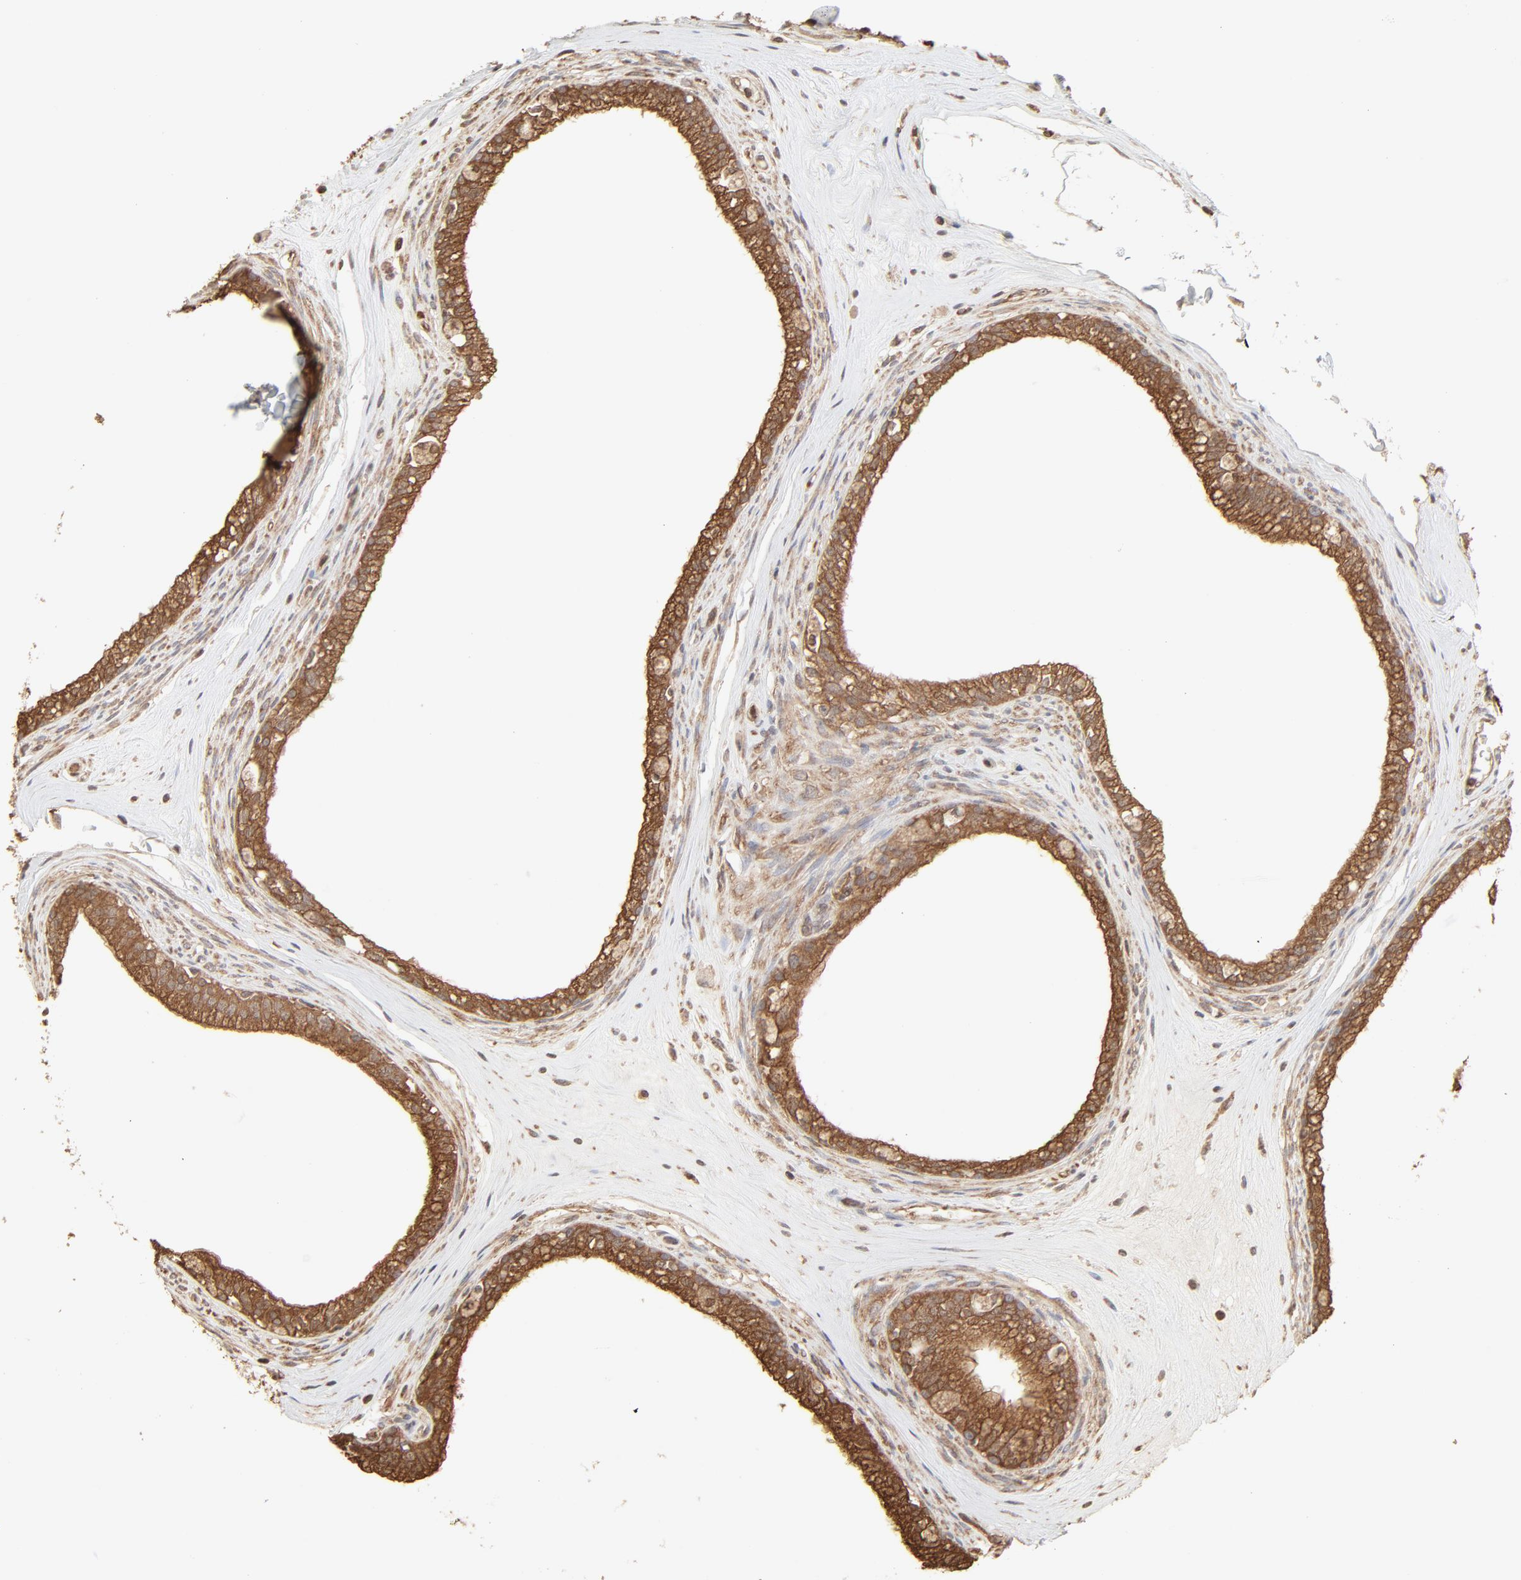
{"staining": {"intensity": "moderate", "quantity": ">75%", "location": "cytoplasmic/membranous"}, "tissue": "epididymis", "cell_type": "Glandular cells", "image_type": "normal", "snomed": [{"axis": "morphology", "description": "Normal tissue, NOS"}, {"axis": "morphology", "description": "Inflammation, NOS"}, {"axis": "topography", "description": "Epididymis"}], "caption": "Brown immunohistochemical staining in unremarkable epididymis displays moderate cytoplasmic/membranous expression in about >75% of glandular cells.", "gene": "PPP2CA", "patient": {"sex": "male", "age": 84}}